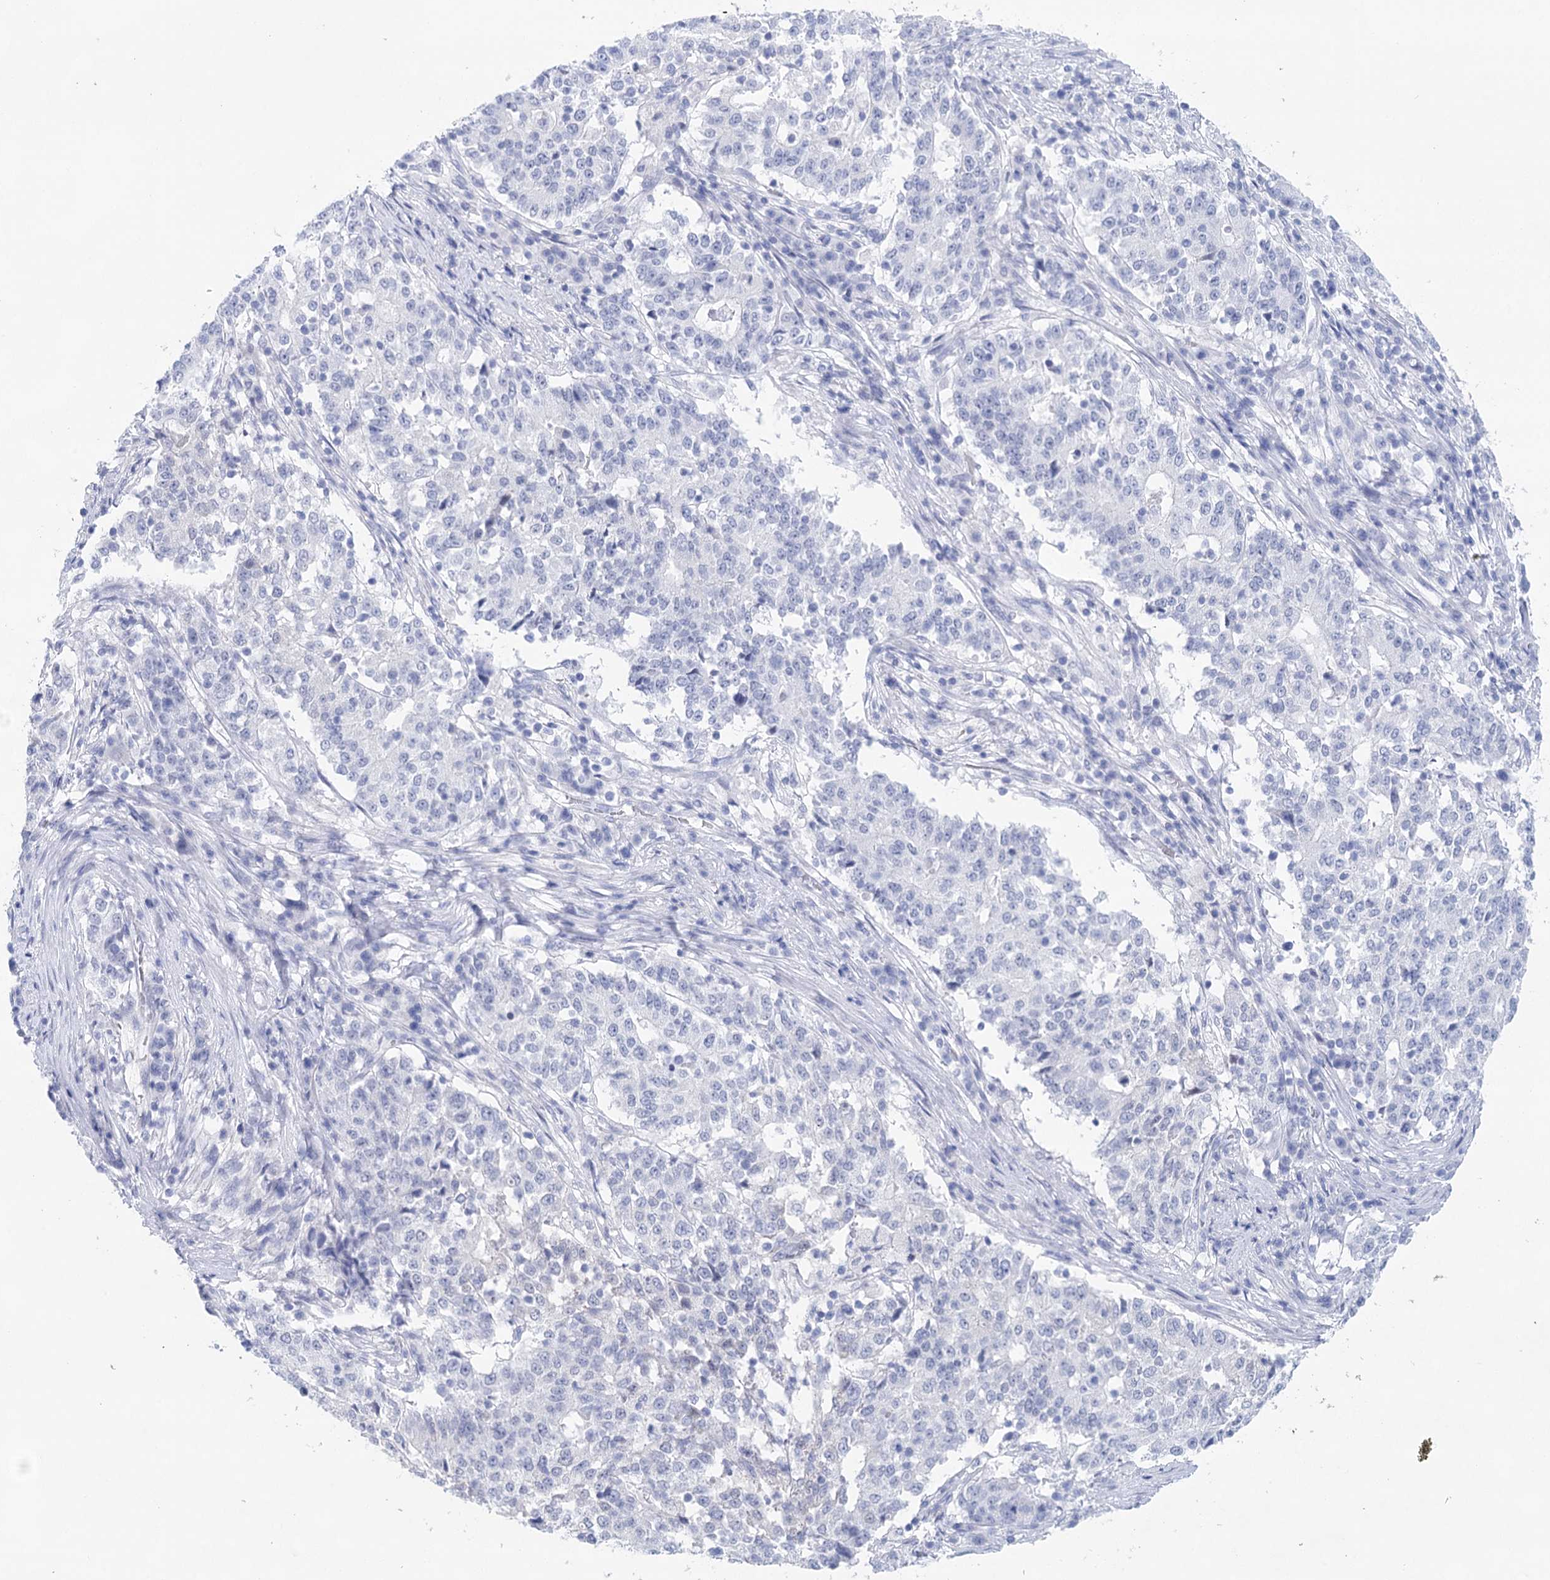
{"staining": {"intensity": "negative", "quantity": "none", "location": "none"}, "tissue": "stomach cancer", "cell_type": "Tumor cells", "image_type": "cancer", "snomed": [{"axis": "morphology", "description": "Adenocarcinoma, NOS"}, {"axis": "topography", "description": "Stomach"}], "caption": "This image is of stomach cancer stained with IHC to label a protein in brown with the nuclei are counter-stained blue. There is no positivity in tumor cells.", "gene": "LALBA", "patient": {"sex": "male", "age": 59}}